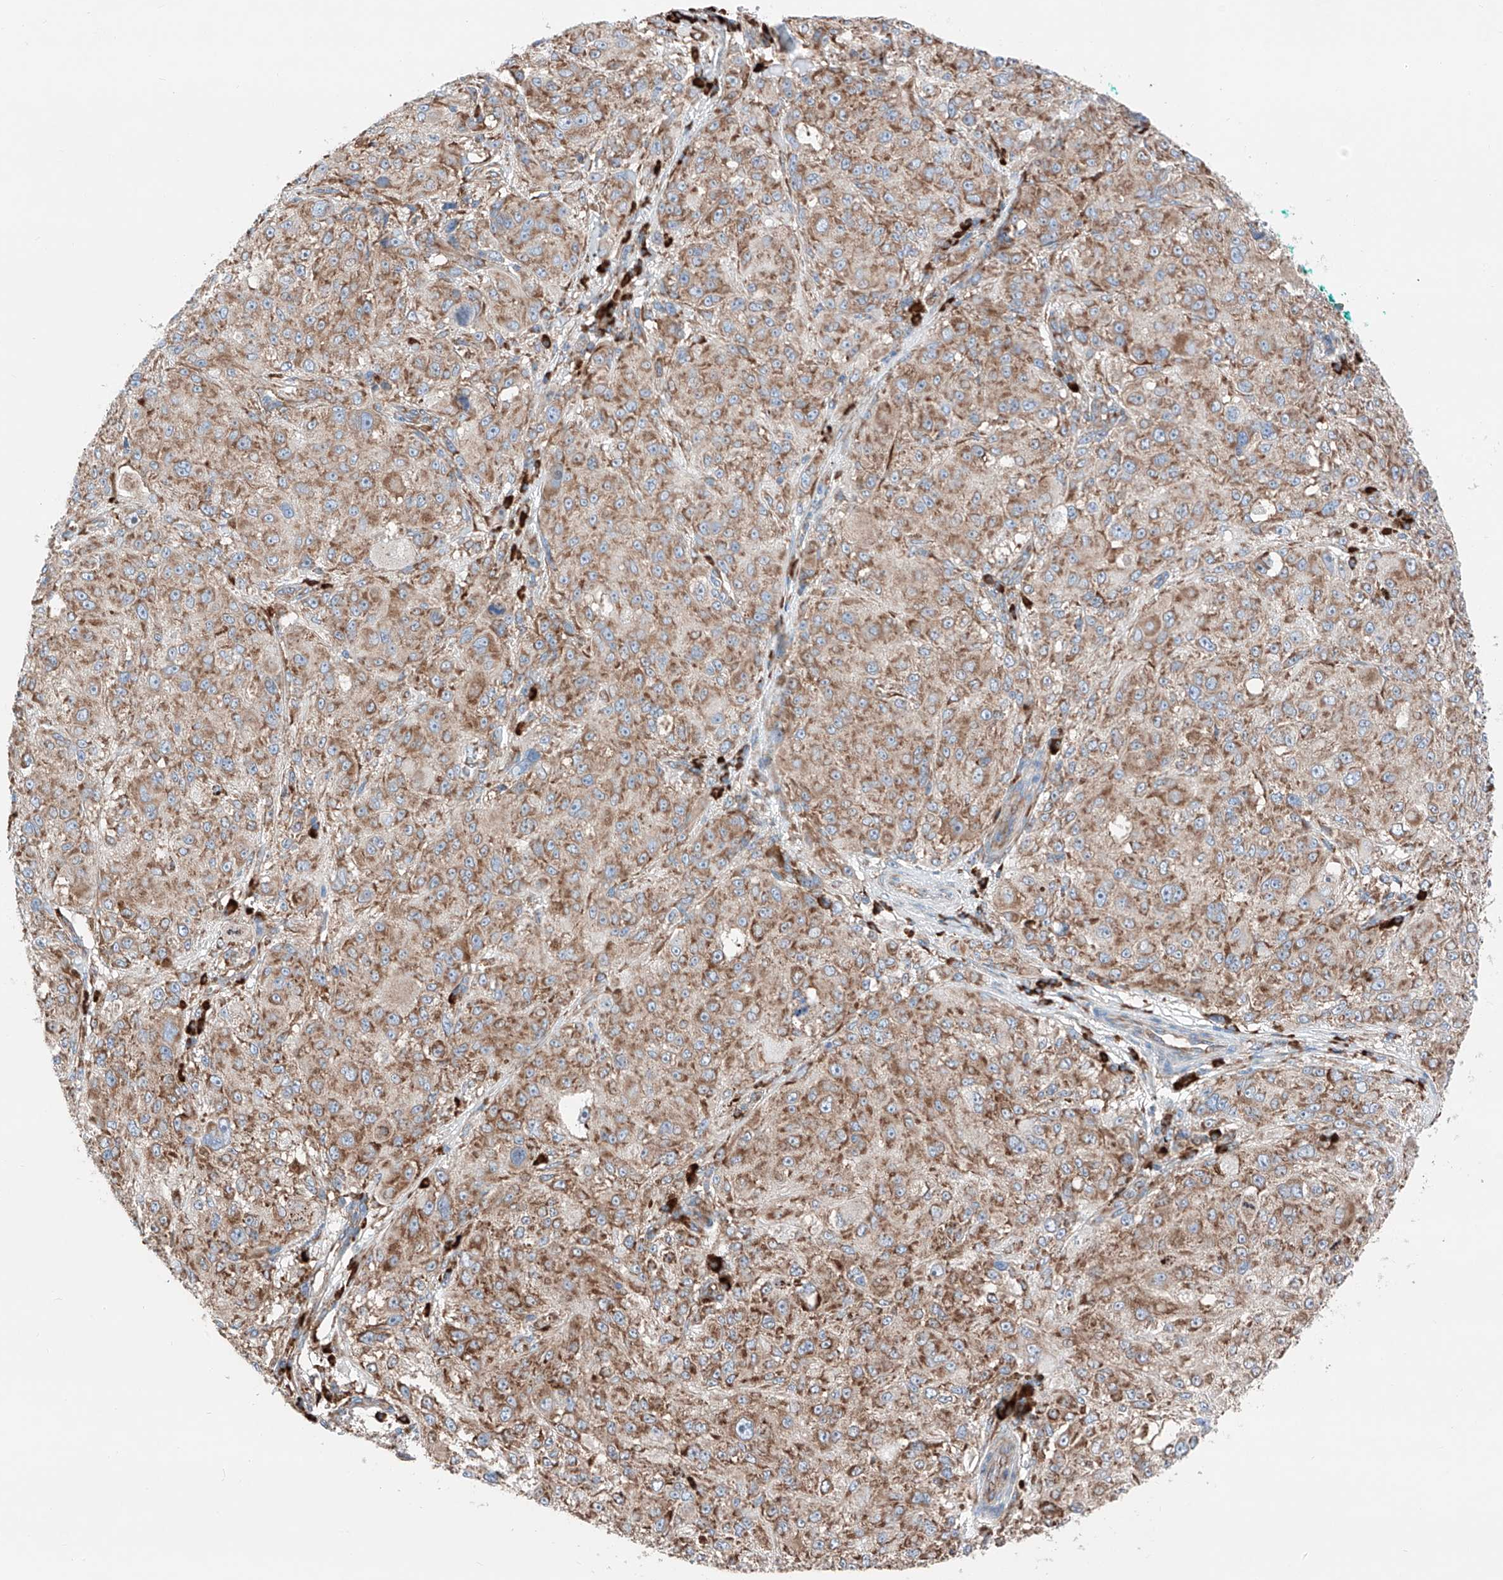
{"staining": {"intensity": "moderate", "quantity": ">75%", "location": "cytoplasmic/membranous"}, "tissue": "melanoma", "cell_type": "Tumor cells", "image_type": "cancer", "snomed": [{"axis": "morphology", "description": "Necrosis, NOS"}, {"axis": "morphology", "description": "Malignant melanoma, NOS"}, {"axis": "topography", "description": "Skin"}], "caption": "Protein staining shows moderate cytoplasmic/membranous positivity in about >75% of tumor cells in melanoma.", "gene": "CRELD1", "patient": {"sex": "female", "age": 87}}